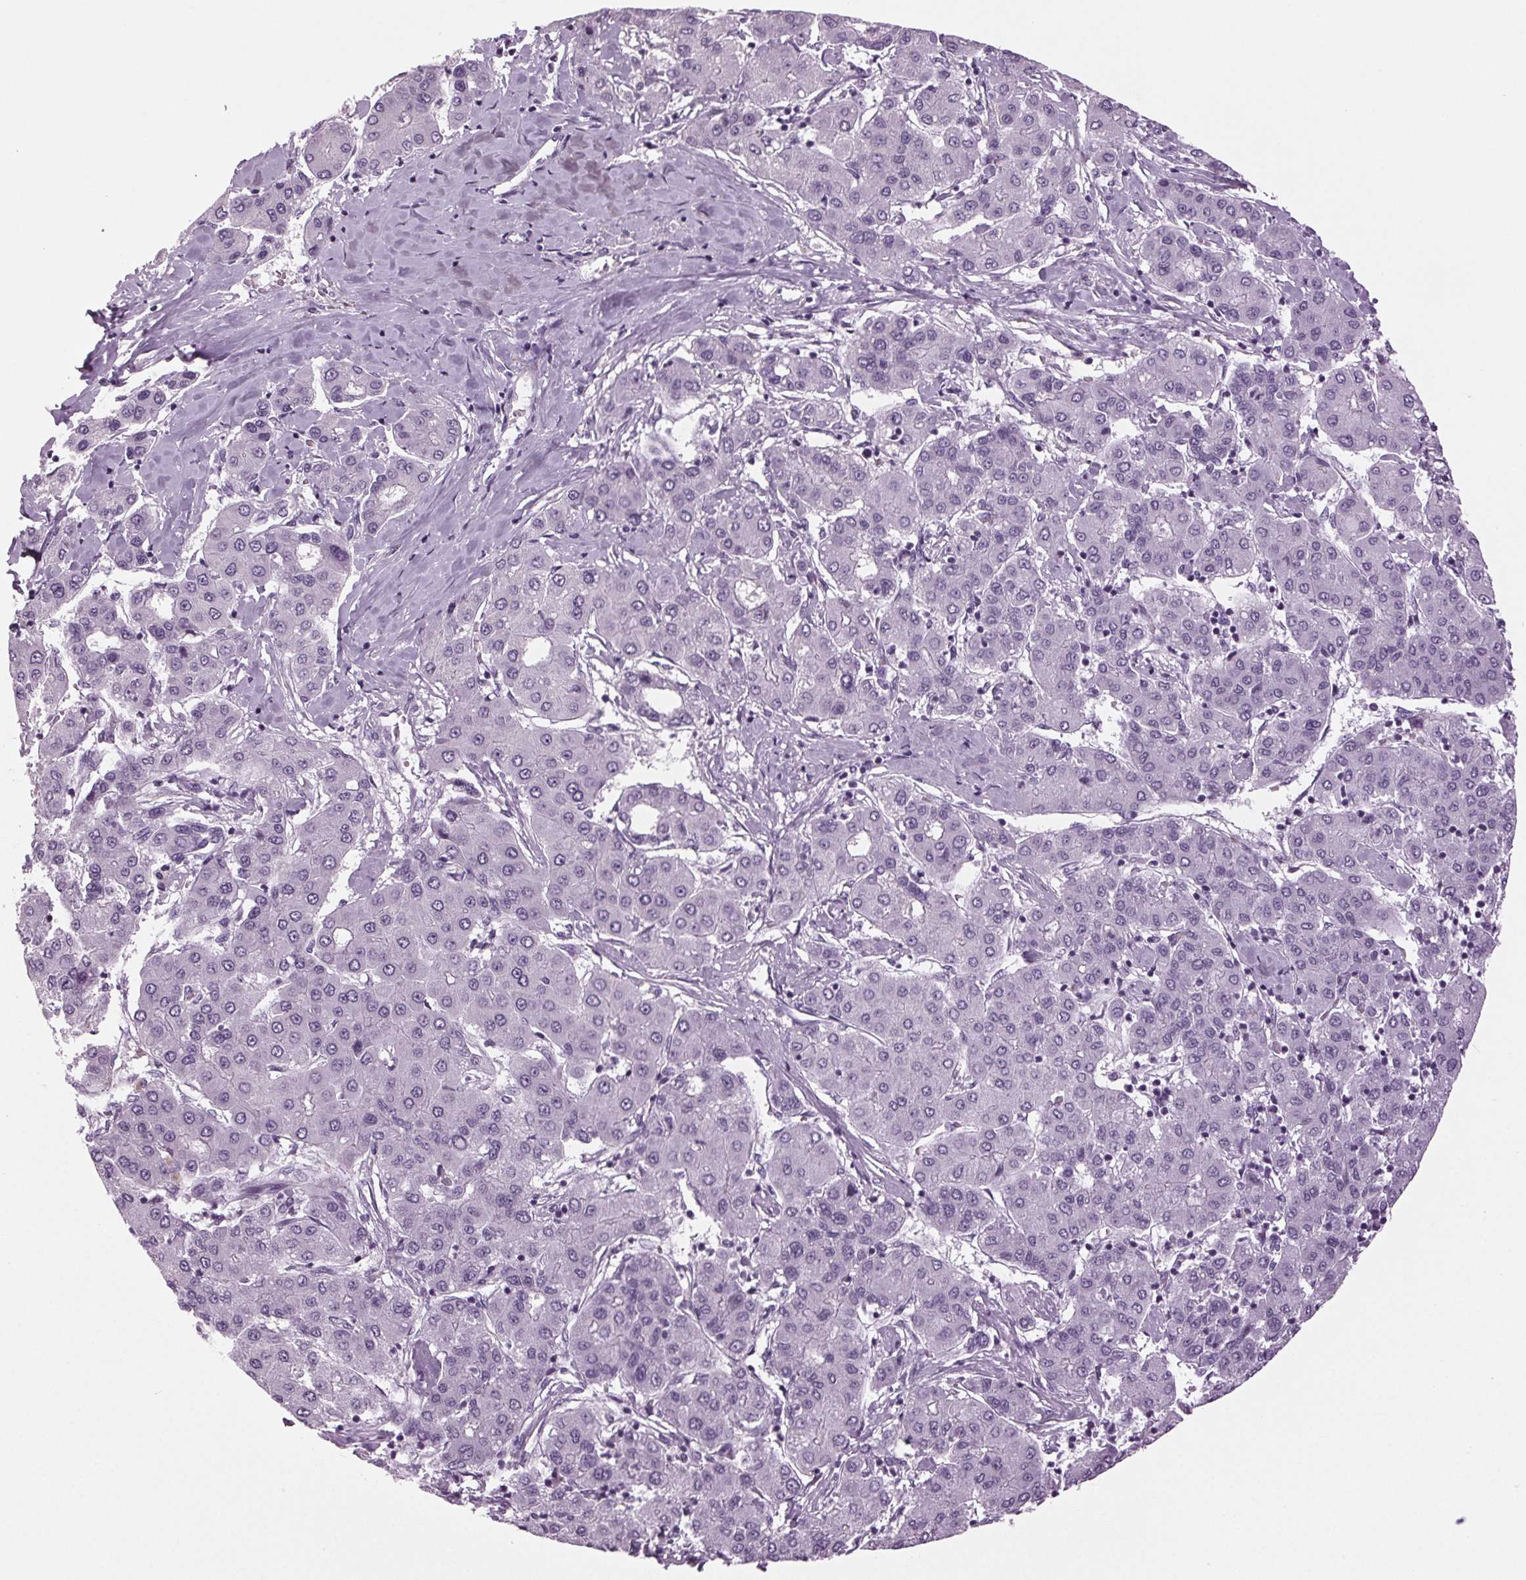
{"staining": {"intensity": "negative", "quantity": "none", "location": "none"}, "tissue": "liver cancer", "cell_type": "Tumor cells", "image_type": "cancer", "snomed": [{"axis": "morphology", "description": "Carcinoma, Hepatocellular, NOS"}, {"axis": "topography", "description": "Liver"}], "caption": "A high-resolution photomicrograph shows immunohistochemistry (IHC) staining of hepatocellular carcinoma (liver), which demonstrates no significant expression in tumor cells.", "gene": "DNAH12", "patient": {"sex": "male", "age": 65}}